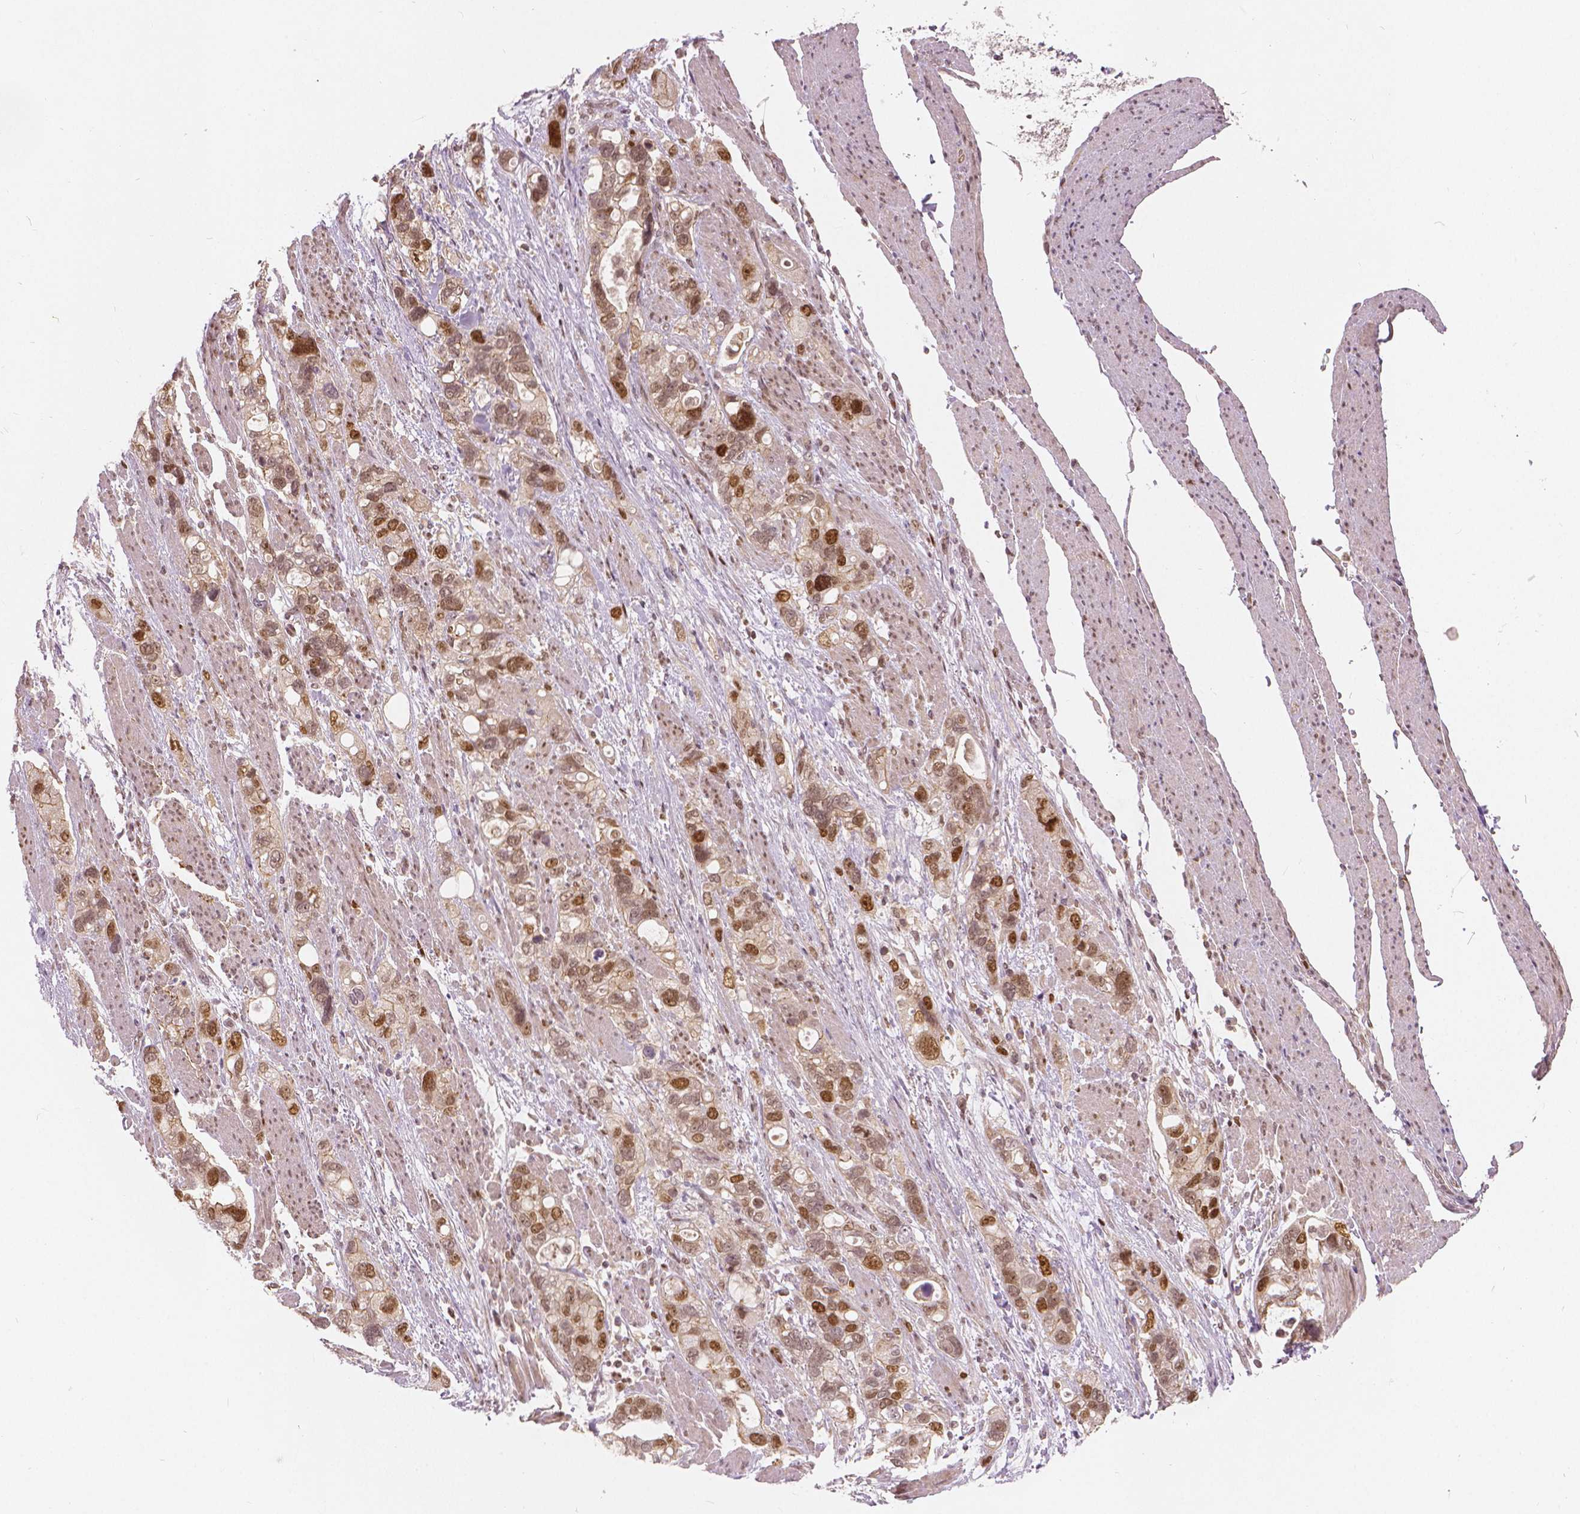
{"staining": {"intensity": "moderate", "quantity": ">75%", "location": "nuclear"}, "tissue": "stomach cancer", "cell_type": "Tumor cells", "image_type": "cancer", "snomed": [{"axis": "morphology", "description": "Adenocarcinoma, NOS"}, {"axis": "topography", "description": "Stomach, upper"}], "caption": "Tumor cells demonstrate medium levels of moderate nuclear staining in approximately >75% of cells in human stomach cancer (adenocarcinoma).", "gene": "NSD2", "patient": {"sex": "female", "age": 81}}